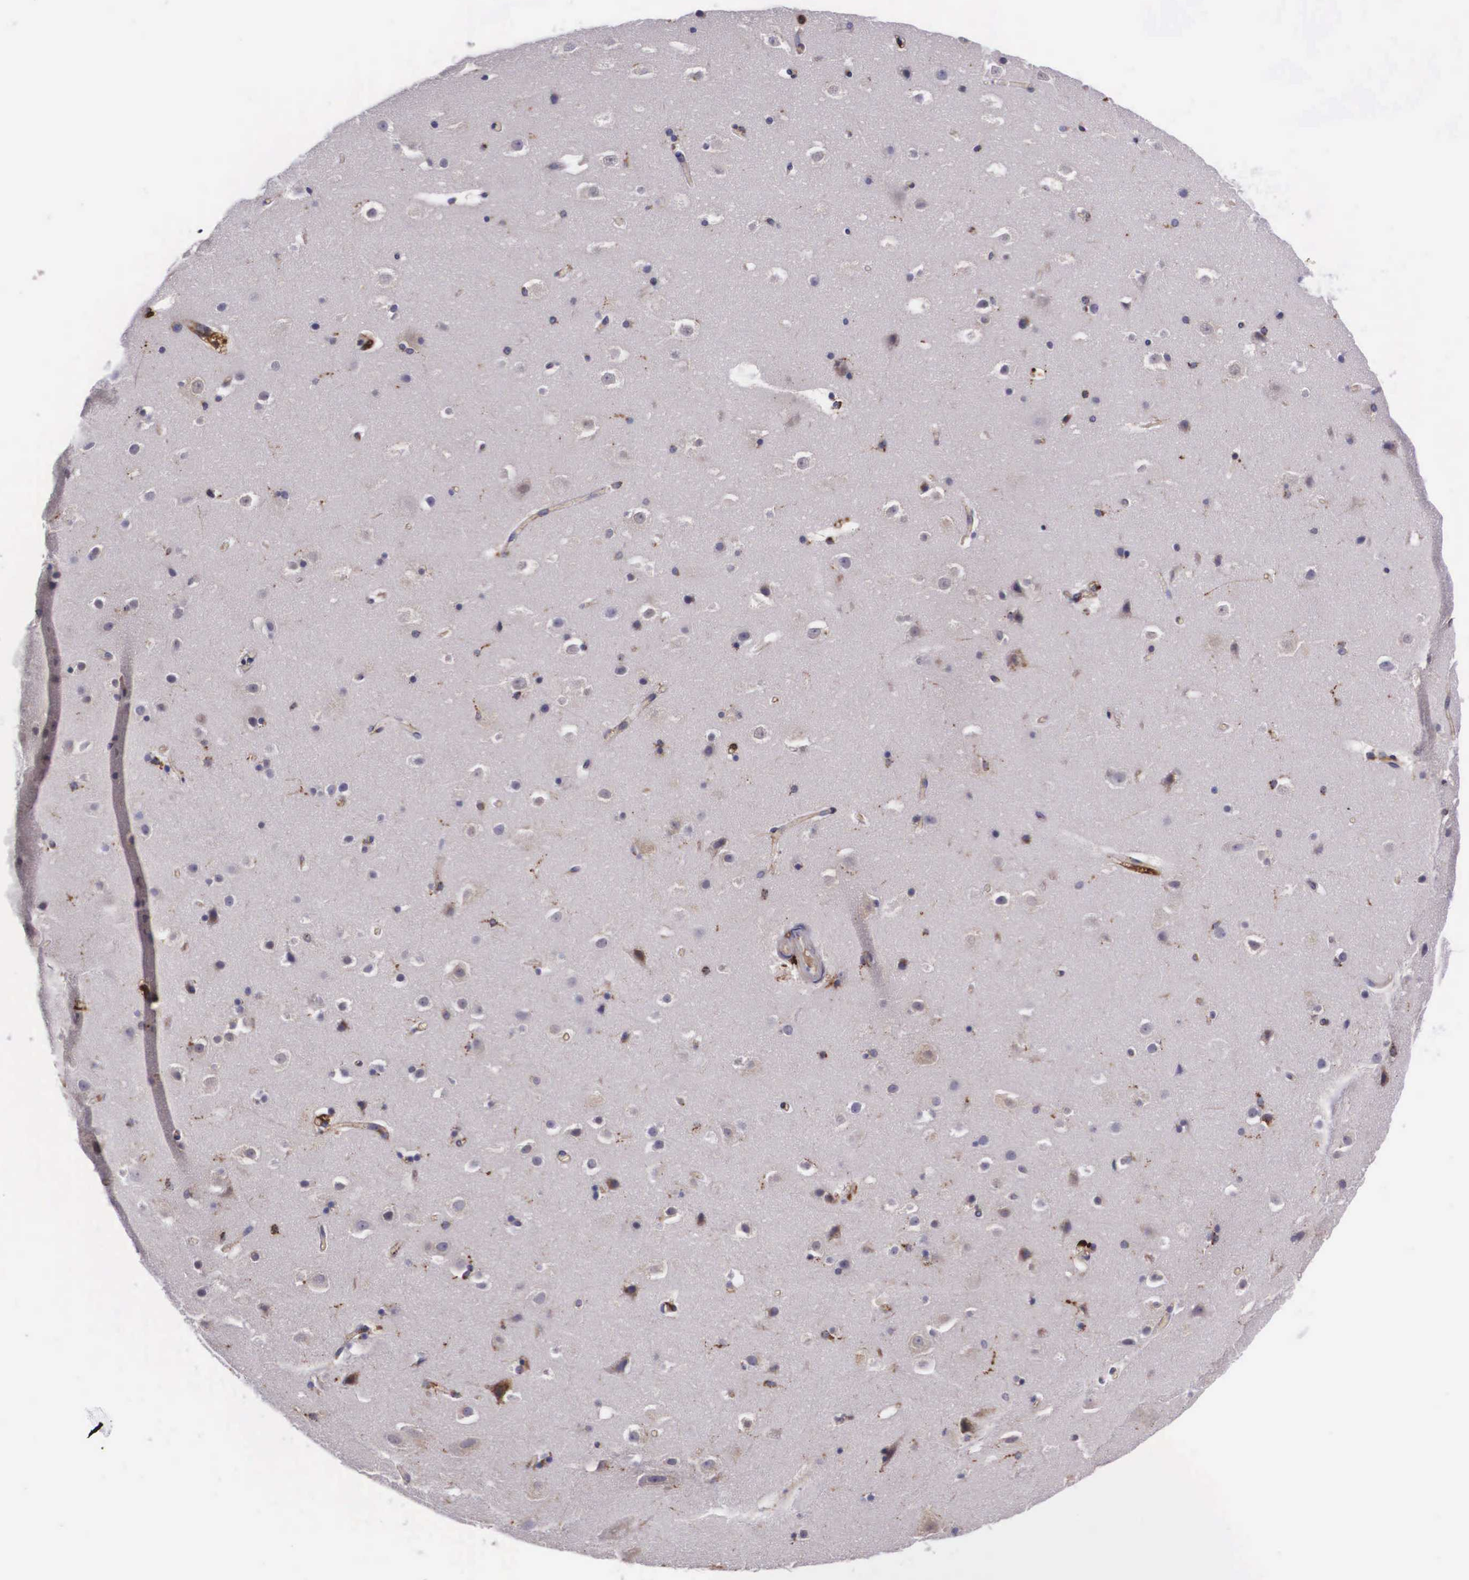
{"staining": {"intensity": "negative", "quantity": "none", "location": "none"}, "tissue": "hippocampus", "cell_type": "Glial cells", "image_type": "normal", "snomed": [{"axis": "morphology", "description": "Normal tissue, NOS"}, {"axis": "topography", "description": "Hippocampus"}], "caption": "Hippocampus stained for a protein using immunohistochemistry (IHC) exhibits no expression glial cells.", "gene": "NAGA", "patient": {"sex": "male", "age": 45}}